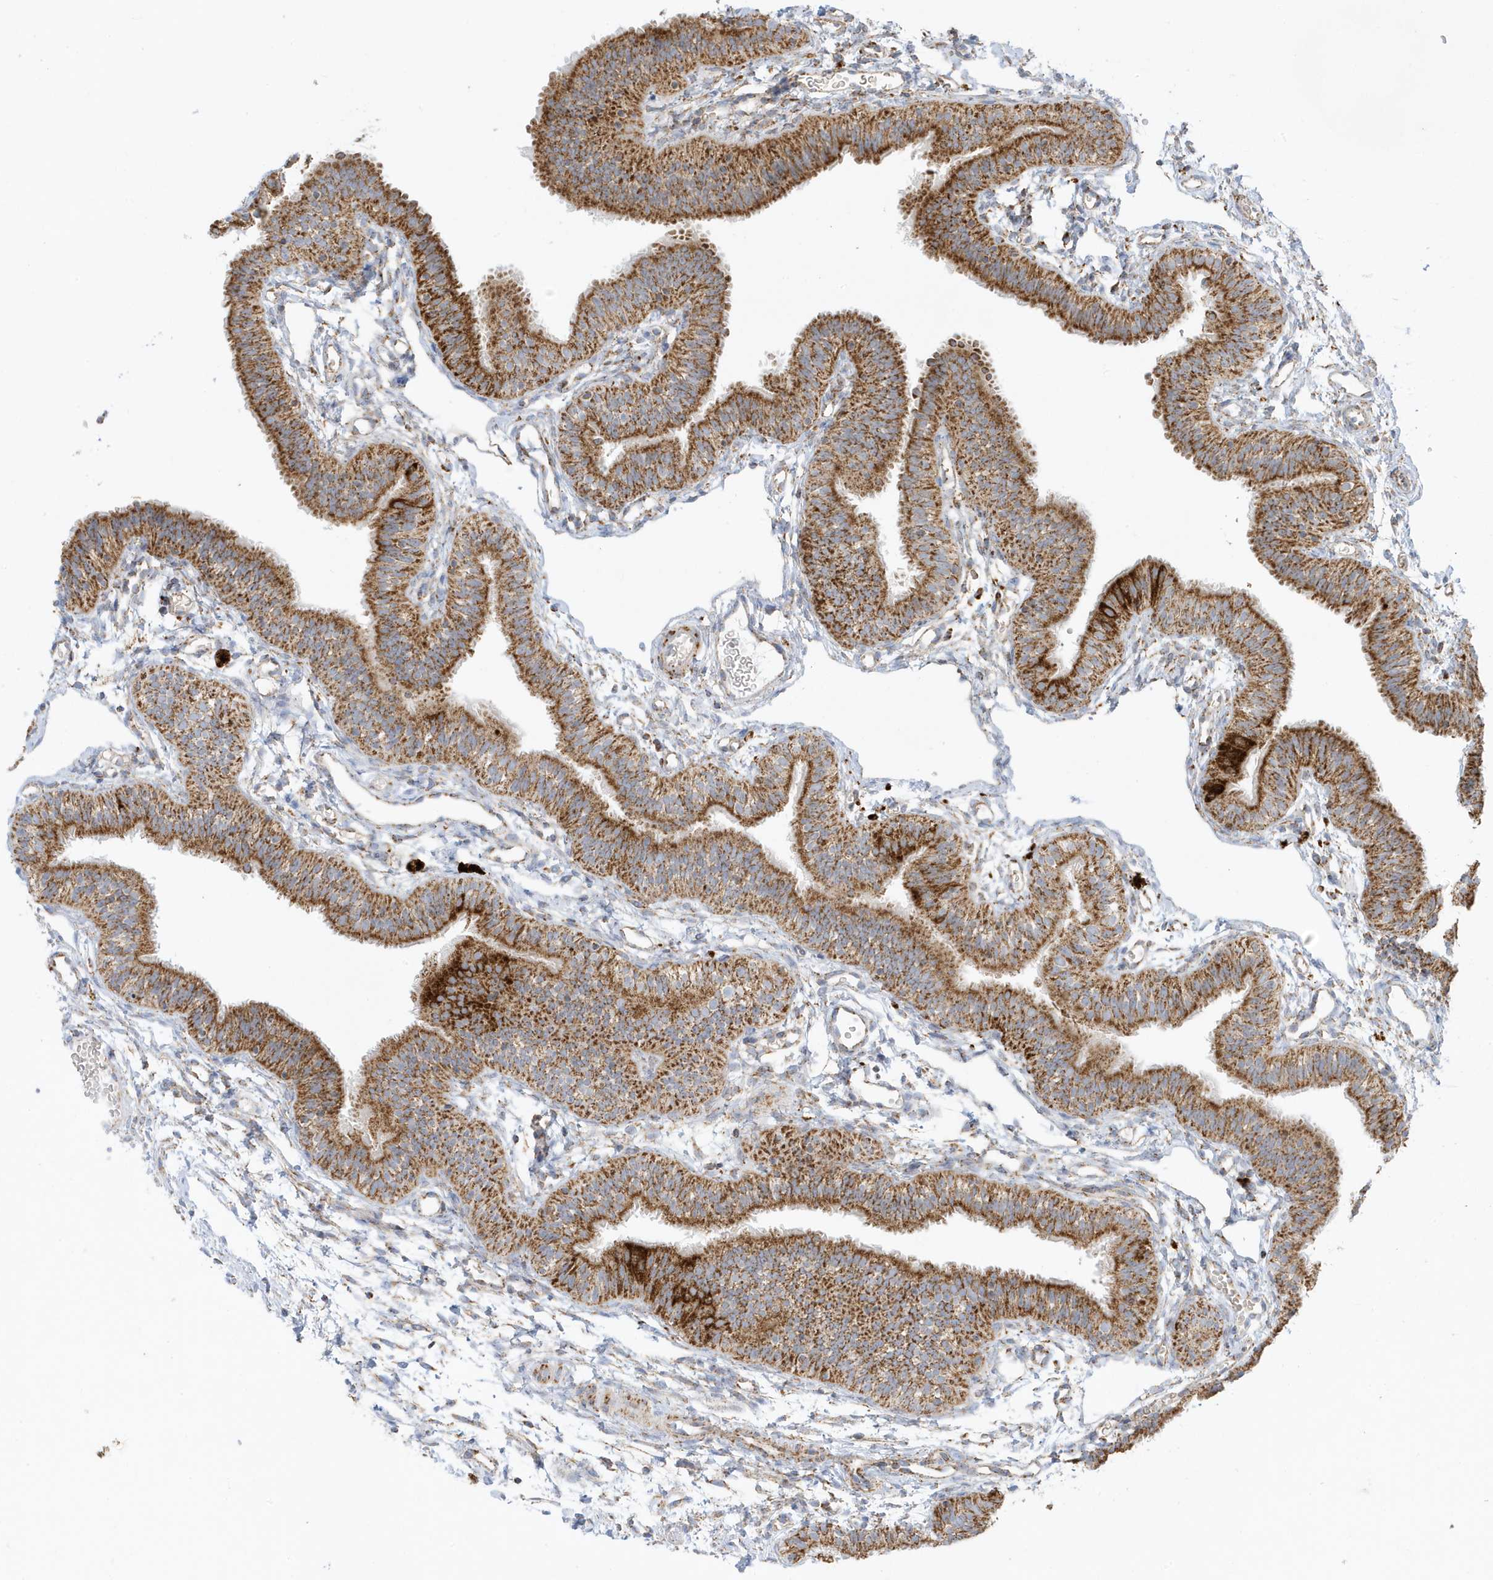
{"staining": {"intensity": "strong", "quantity": ">75%", "location": "cytoplasmic/membranous"}, "tissue": "fallopian tube", "cell_type": "Glandular cells", "image_type": "normal", "snomed": [{"axis": "morphology", "description": "Normal tissue, NOS"}, {"axis": "topography", "description": "Fallopian tube"}], "caption": "The immunohistochemical stain shows strong cytoplasmic/membranous staining in glandular cells of normal fallopian tube. The protein of interest is stained brown, and the nuclei are stained in blue (DAB IHC with brightfield microscopy, high magnification).", "gene": "ATP5ME", "patient": {"sex": "female", "age": 35}}